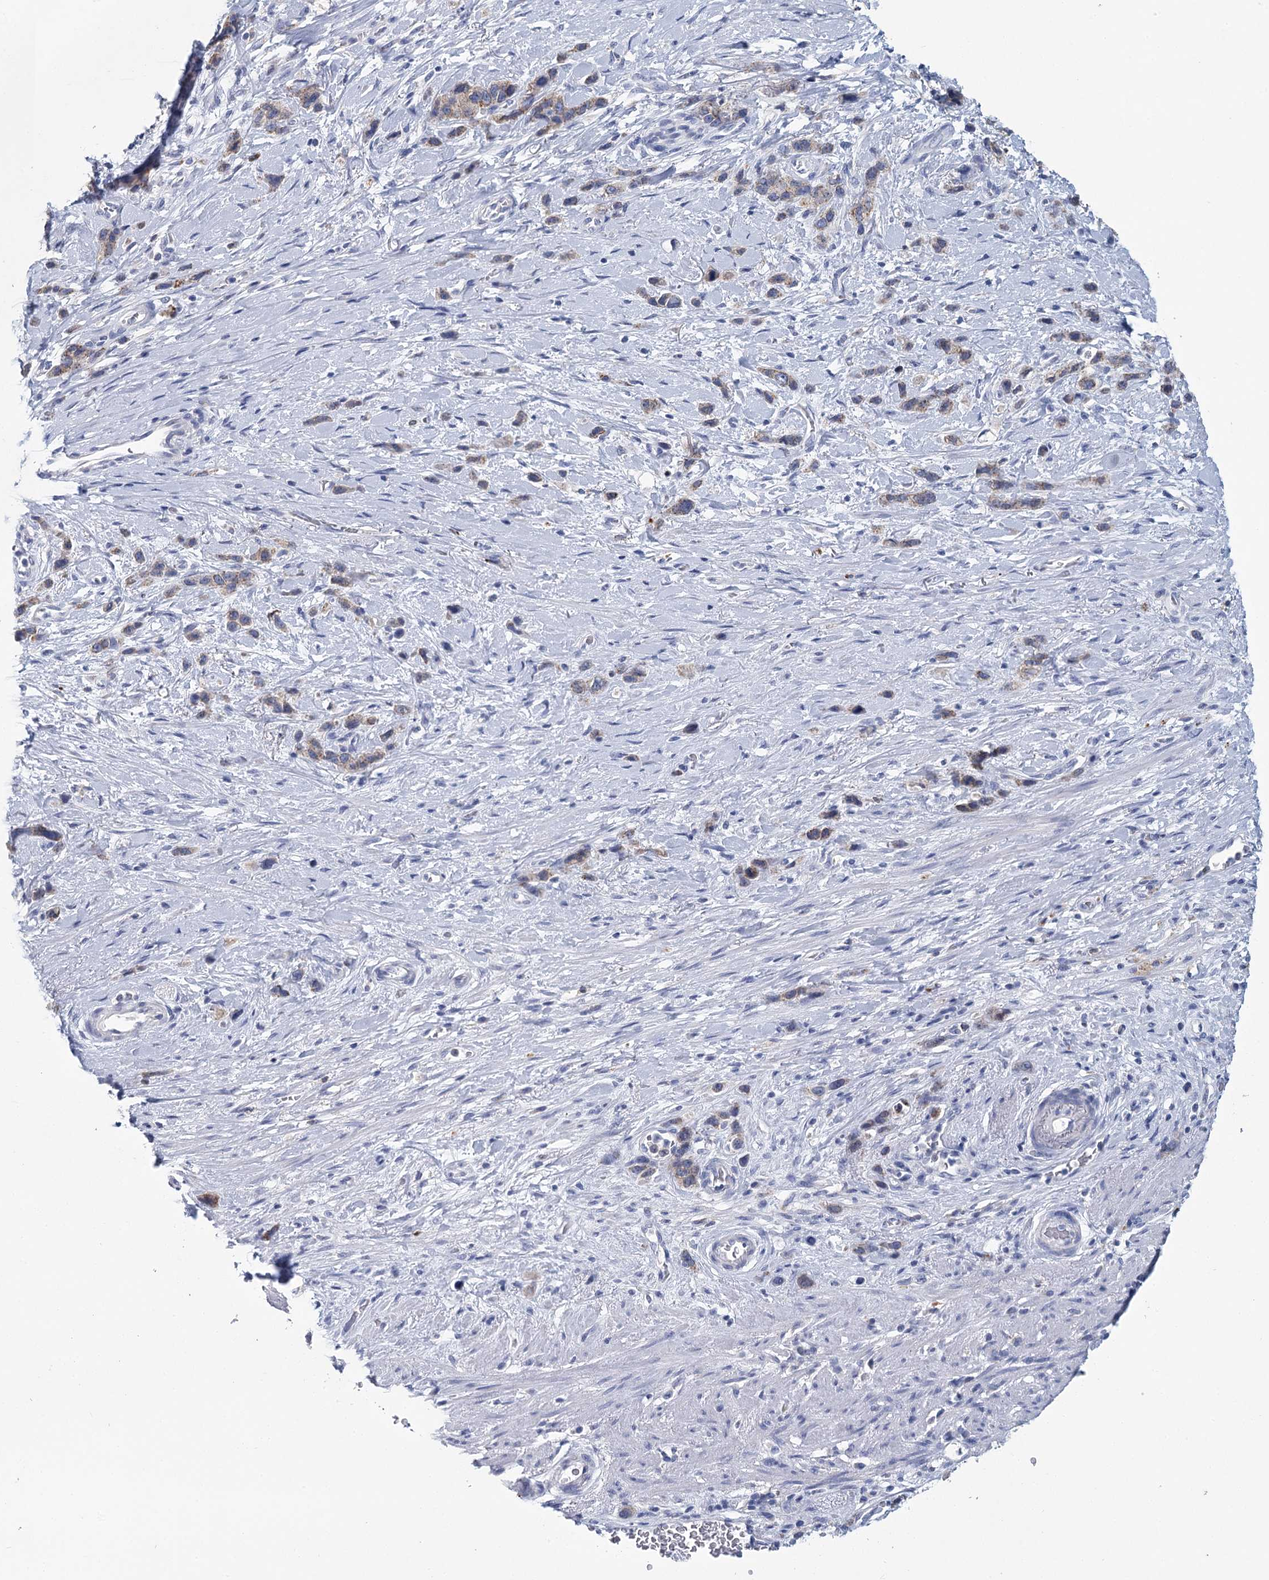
{"staining": {"intensity": "weak", "quantity": "25%-75%", "location": "cytoplasmic/membranous"}, "tissue": "stomach cancer", "cell_type": "Tumor cells", "image_type": "cancer", "snomed": [{"axis": "morphology", "description": "Adenocarcinoma, NOS"}, {"axis": "morphology", "description": "Adenocarcinoma, High grade"}, {"axis": "topography", "description": "Stomach, upper"}, {"axis": "topography", "description": "Stomach, lower"}], "caption": "IHC image of neoplastic tissue: stomach adenocarcinoma stained using immunohistochemistry displays low levels of weak protein expression localized specifically in the cytoplasmic/membranous of tumor cells, appearing as a cytoplasmic/membranous brown color.", "gene": "METTL7B", "patient": {"sex": "female", "age": 65}}